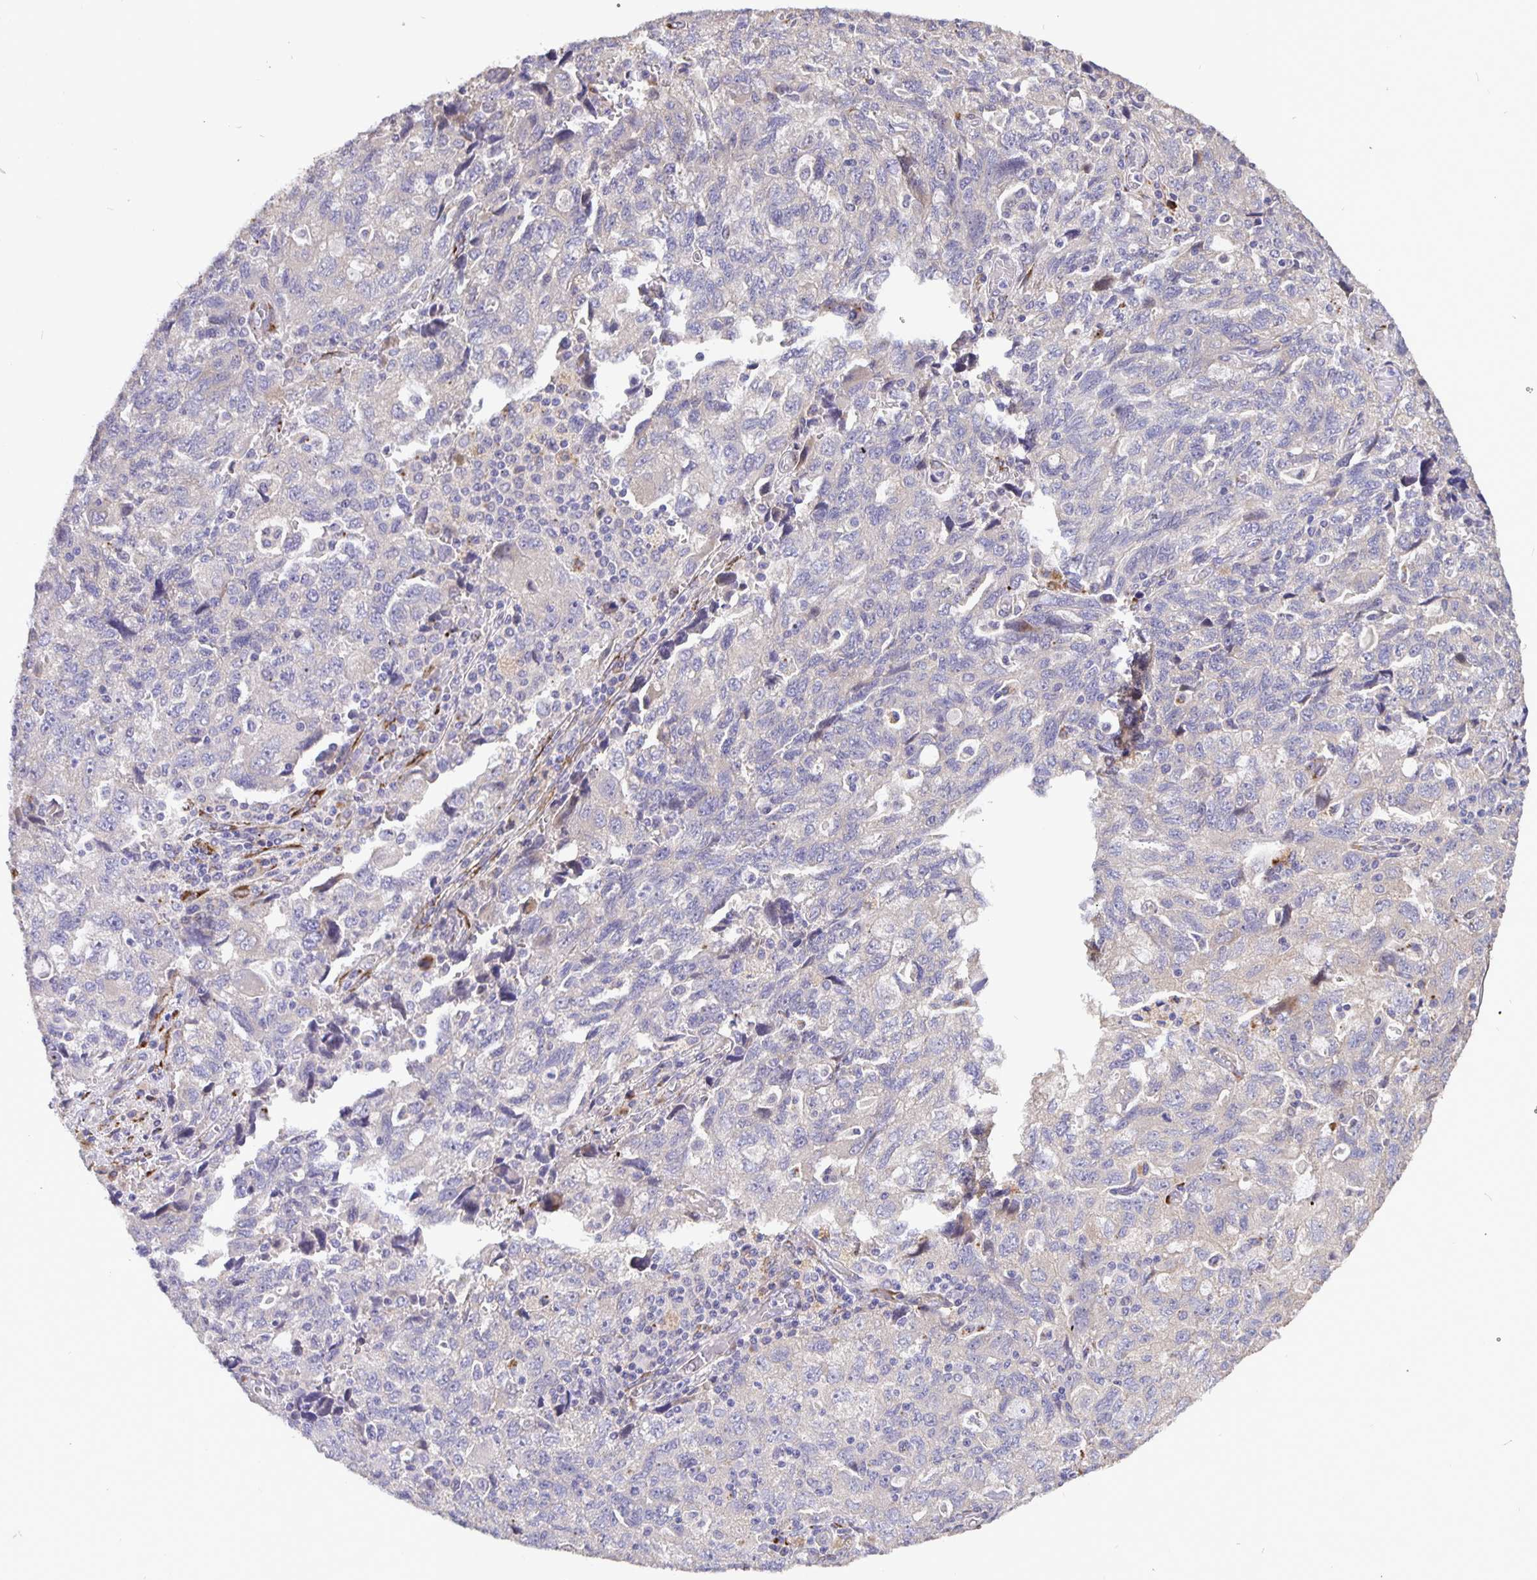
{"staining": {"intensity": "negative", "quantity": "none", "location": "none"}, "tissue": "ovarian cancer", "cell_type": "Tumor cells", "image_type": "cancer", "snomed": [{"axis": "morphology", "description": "Carcinoma, NOS"}, {"axis": "morphology", "description": "Cystadenocarcinoma, serous, NOS"}, {"axis": "topography", "description": "Ovary"}], "caption": "Micrograph shows no significant protein positivity in tumor cells of ovarian cancer (serous cystadenocarcinoma).", "gene": "EML6", "patient": {"sex": "female", "age": 69}}